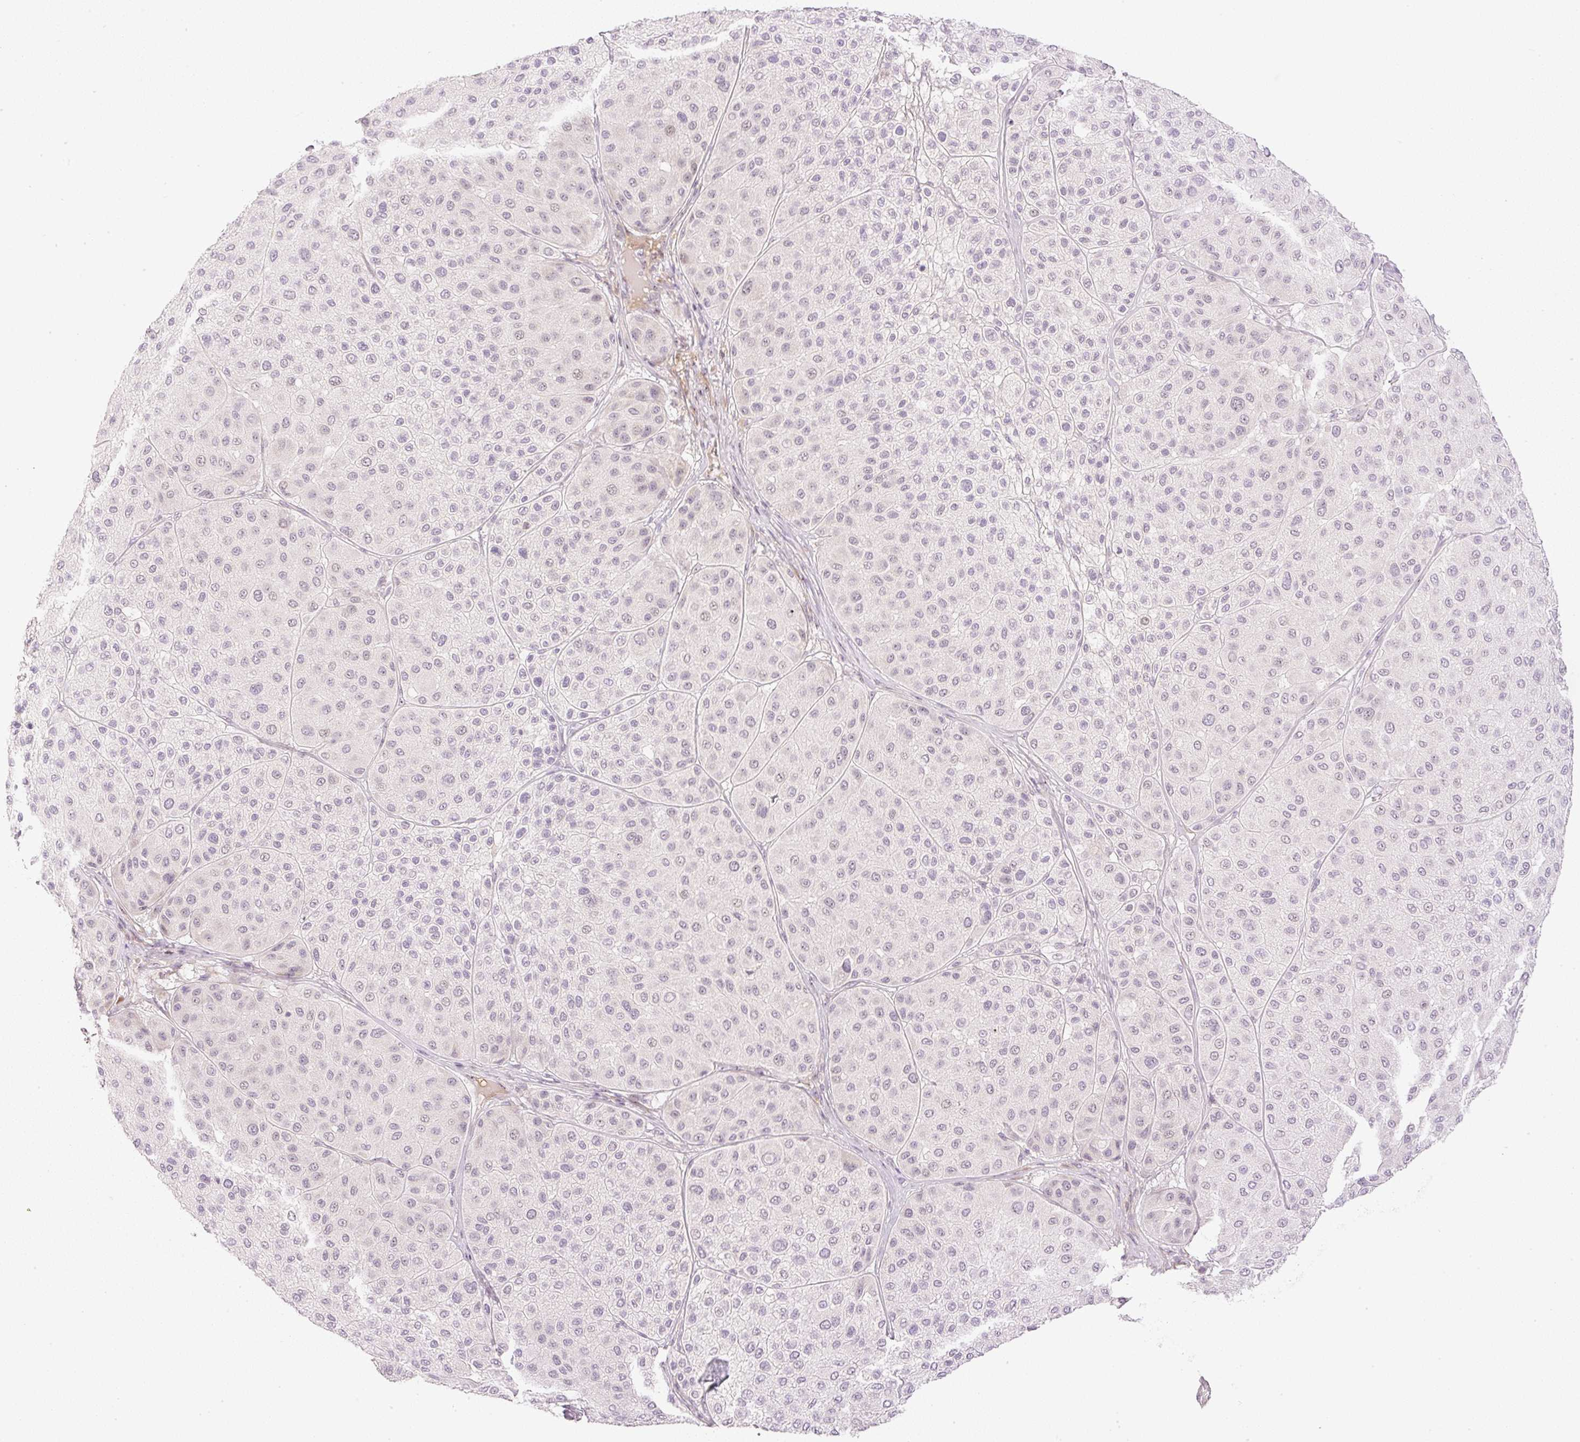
{"staining": {"intensity": "negative", "quantity": "none", "location": "none"}, "tissue": "melanoma", "cell_type": "Tumor cells", "image_type": "cancer", "snomed": [{"axis": "morphology", "description": "Malignant melanoma, Metastatic site"}, {"axis": "topography", "description": "Smooth muscle"}], "caption": "Immunohistochemical staining of malignant melanoma (metastatic site) reveals no significant positivity in tumor cells. The staining is performed using DAB (3,3'-diaminobenzidine) brown chromogen with nuclei counter-stained in using hematoxylin.", "gene": "AAR2", "patient": {"sex": "male", "age": 41}}